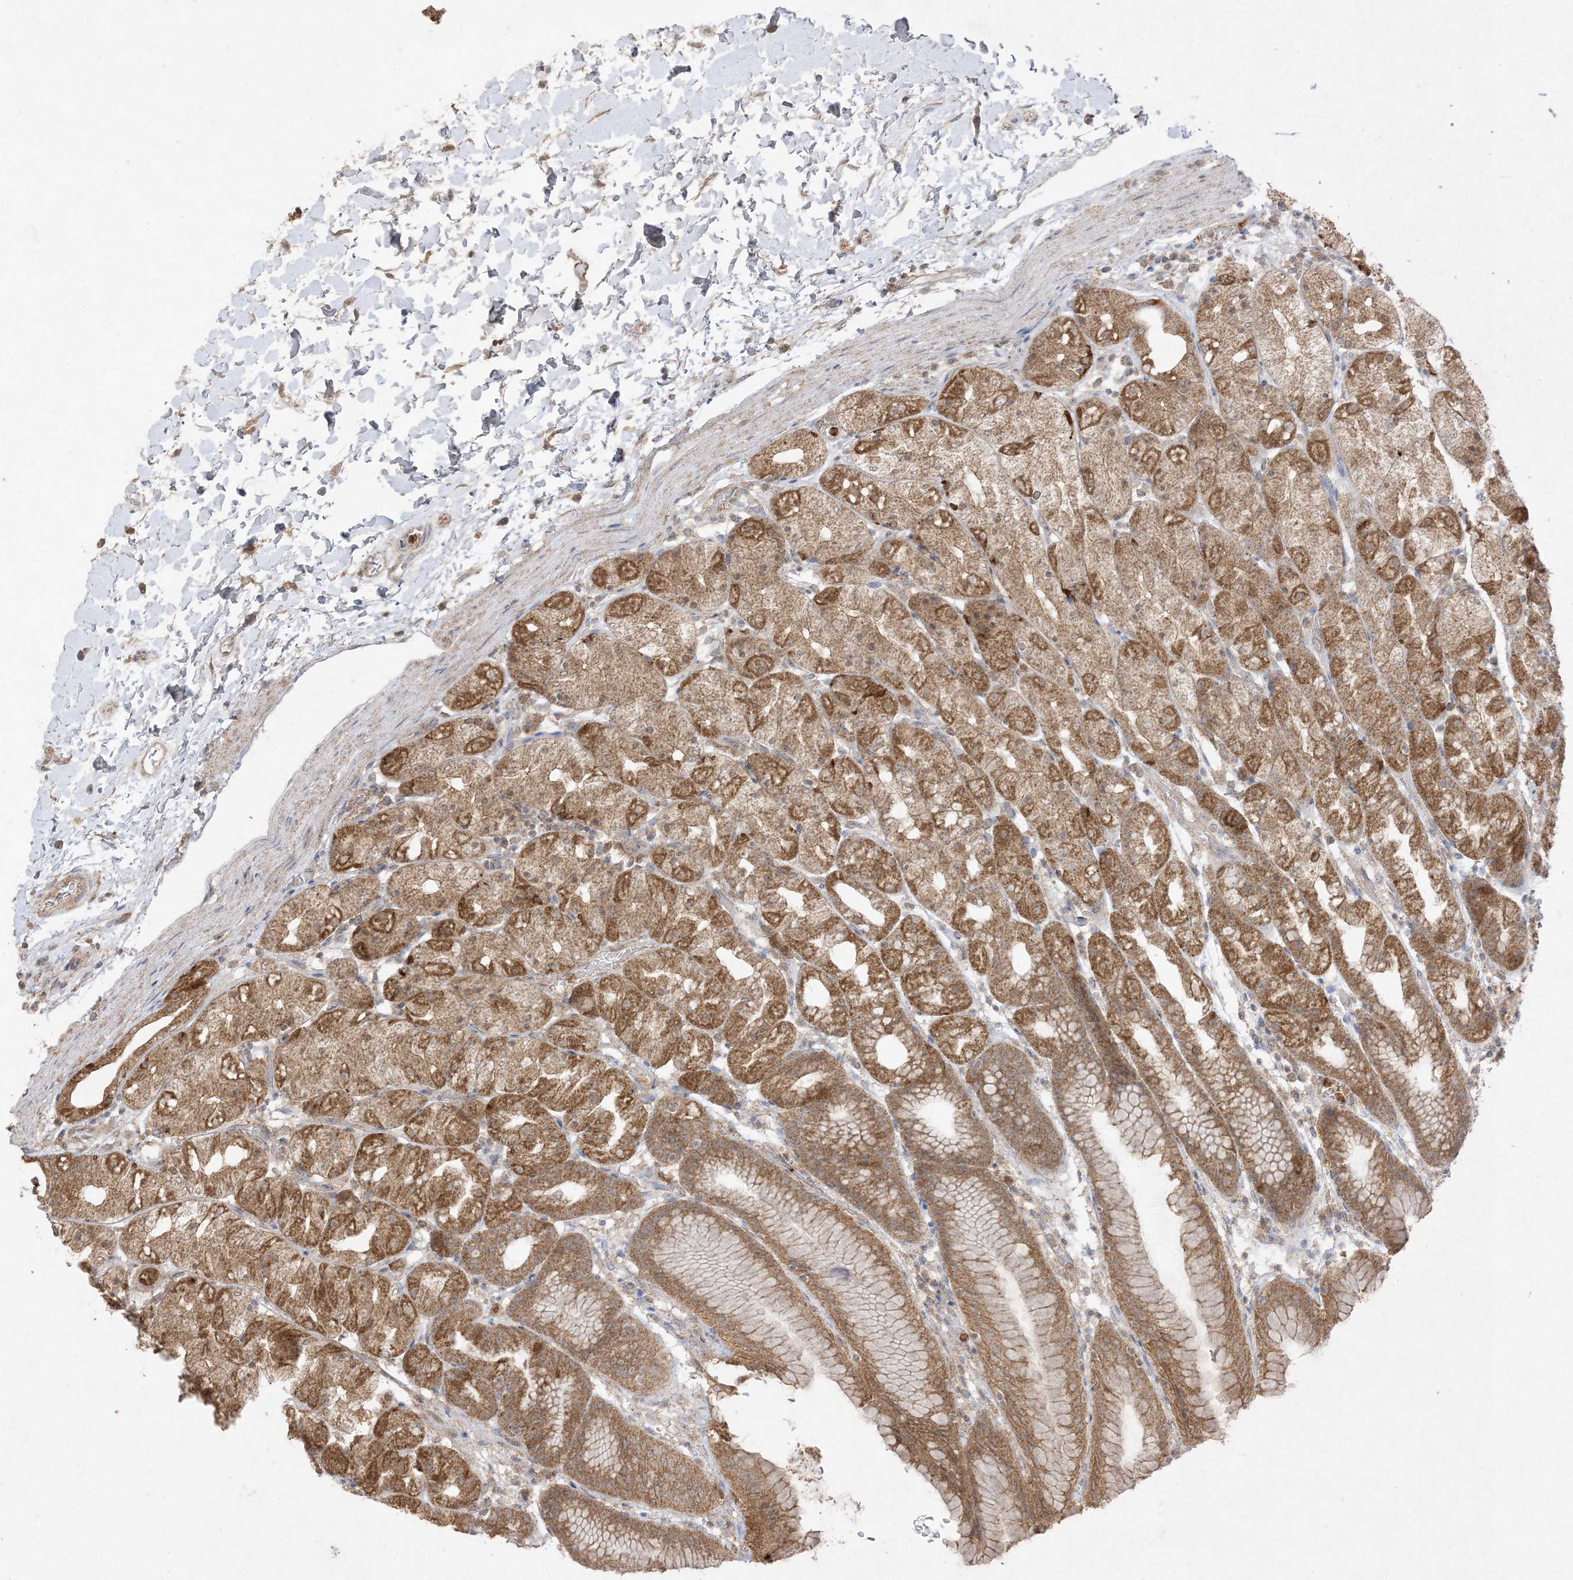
{"staining": {"intensity": "moderate", "quantity": ">75%", "location": "cytoplasmic/membranous"}, "tissue": "stomach", "cell_type": "Glandular cells", "image_type": "normal", "snomed": [{"axis": "morphology", "description": "Normal tissue, NOS"}, {"axis": "topography", "description": "Stomach, upper"}], "caption": "Immunohistochemical staining of benign stomach reveals medium levels of moderate cytoplasmic/membranous staining in approximately >75% of glandular cells.", "gene": "UBE2C", "patient": {"sex": "male", "age": 48}}